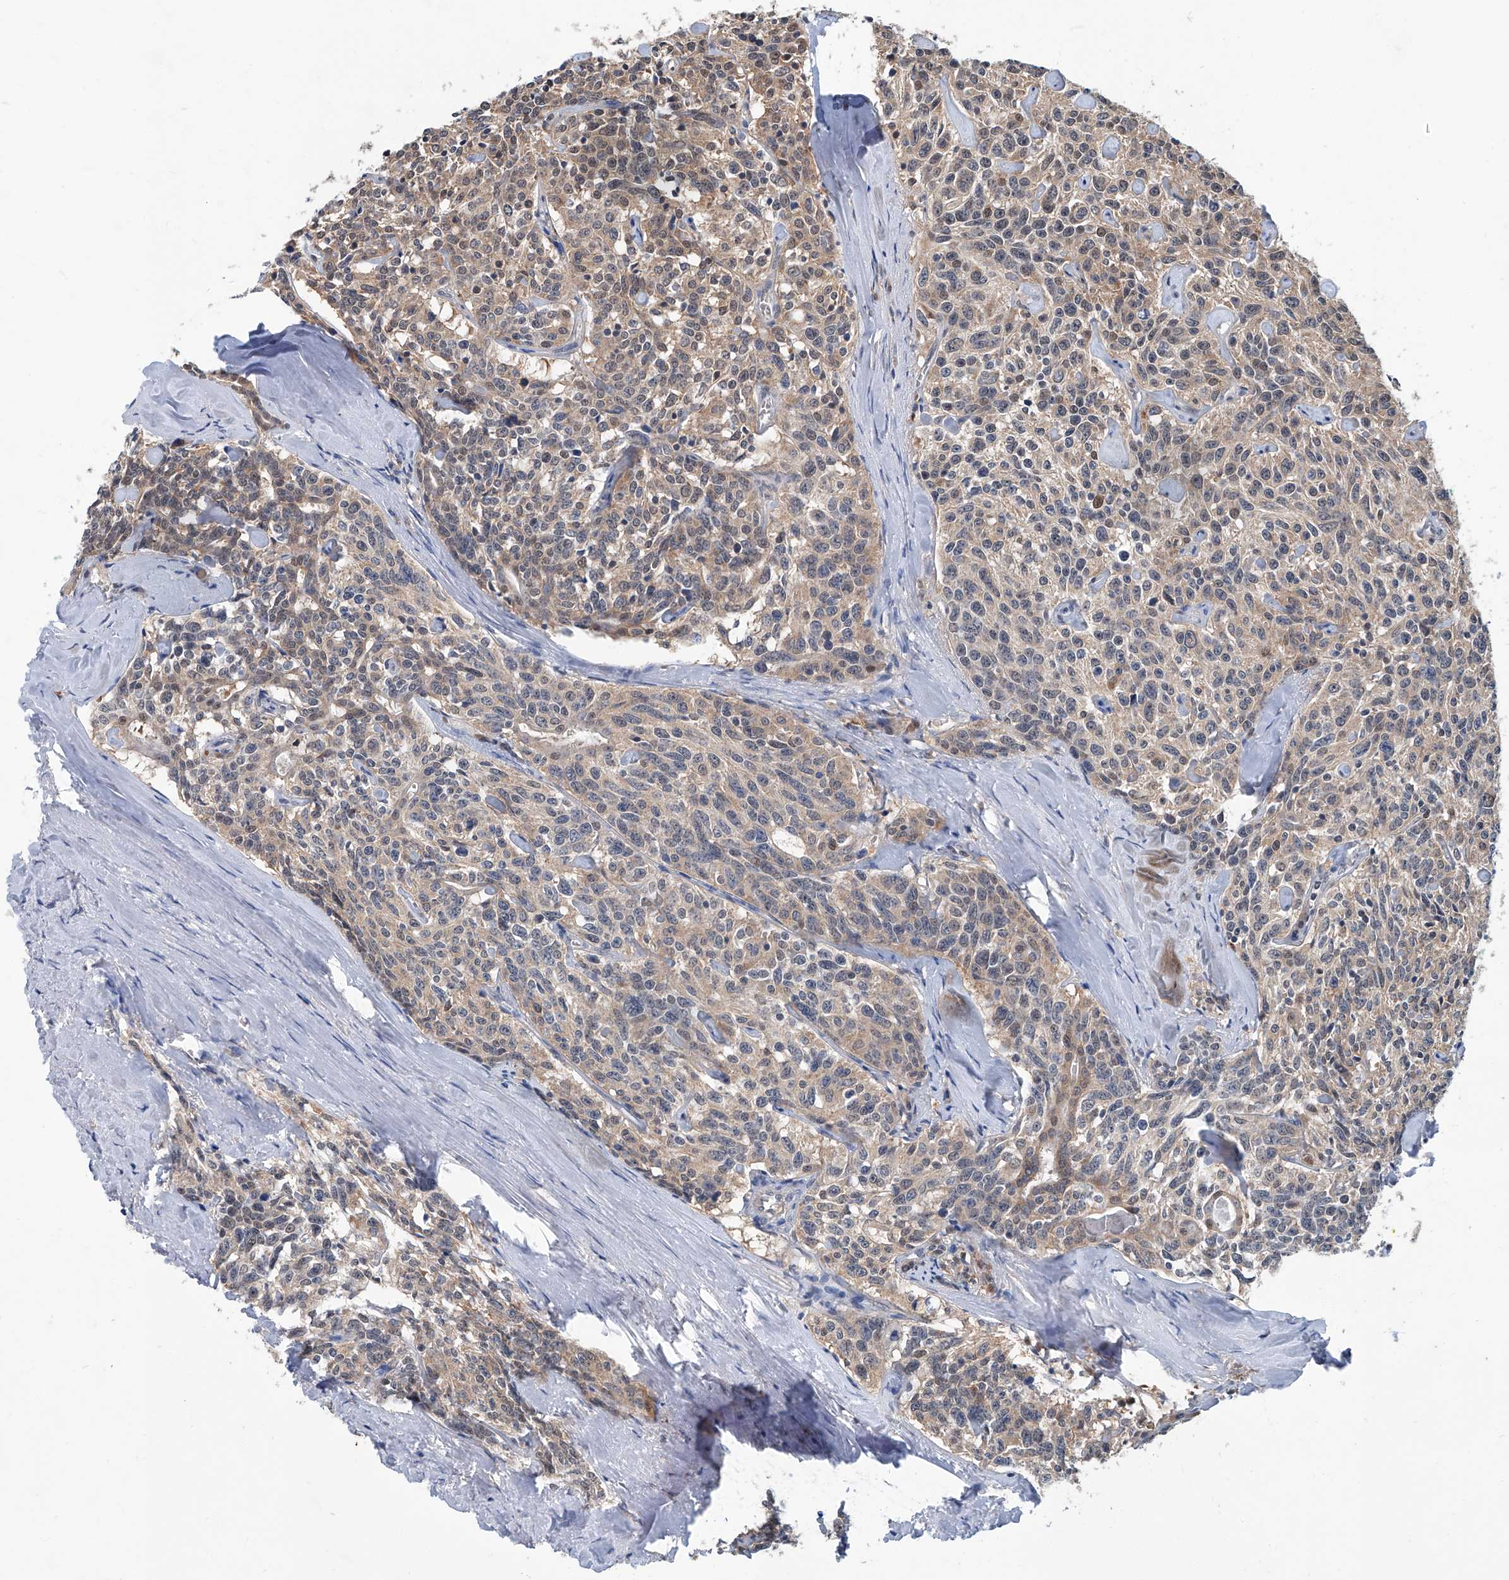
{"staining": {"intensity": "weak", "quantity": "25%-75%", "location": "cytoplasmic/membranous"}, "tissue": "carcinoid", "cell_type": "Tumor cells", "image_type": "cancer", "snomed": [{"axis": "morphology", "description": "Carcinoid, malignant, NOS"}, {"axis": "topography", "description": "Lung"}], "caption": "IHC histopathology image of neoplastic tissue: carcinoid (malignant) stained using IHC demonstrates low levels of weak protein expression localized specifically in the cytoplasmic/membranous of tumor cells, appearing as a cytoplasmic/membranous brown color.", "gene": "CLK1", "patient": {"sex": "female", "age": 46}}